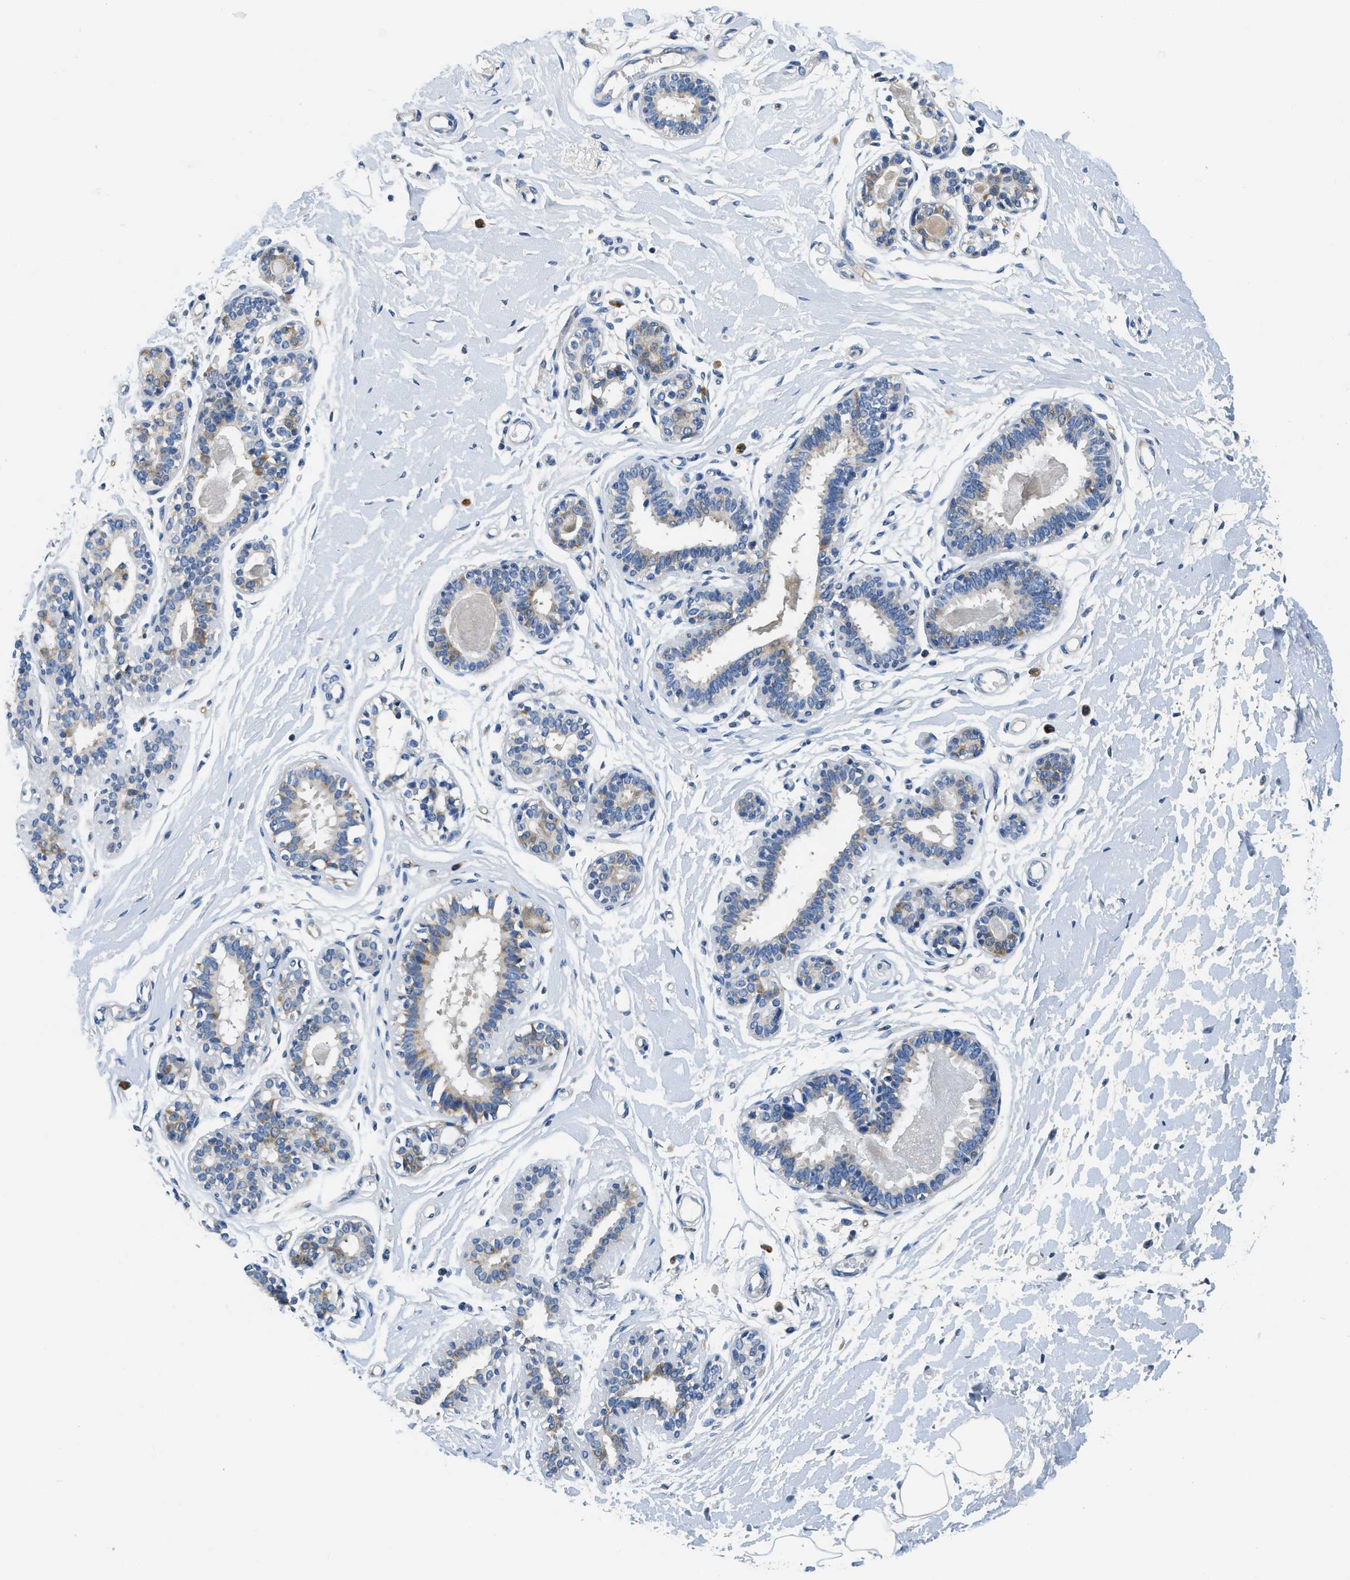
{"staining": {"intensity": "negative", "quantity": "none", "location": "none"}, "tissue": "breast", "cell_type": "Adipocytes", "image_type": "normal", "snomed": [{"axis": "morphology", "description": "Normal tissue, NOS"}, {"axis": "morphology", "description": "Lobular carcinoma"}, {"axis": "topography", "description": "Breast"}], "caption": "The histopathology image shows no significant staining in adipocytes of breast. The staining is performed using DAB brown chromogen with nuclei counter-stained in using hematoxylin.", "gene": "CA4", "patient": {"sex": "female", "age": 59}}